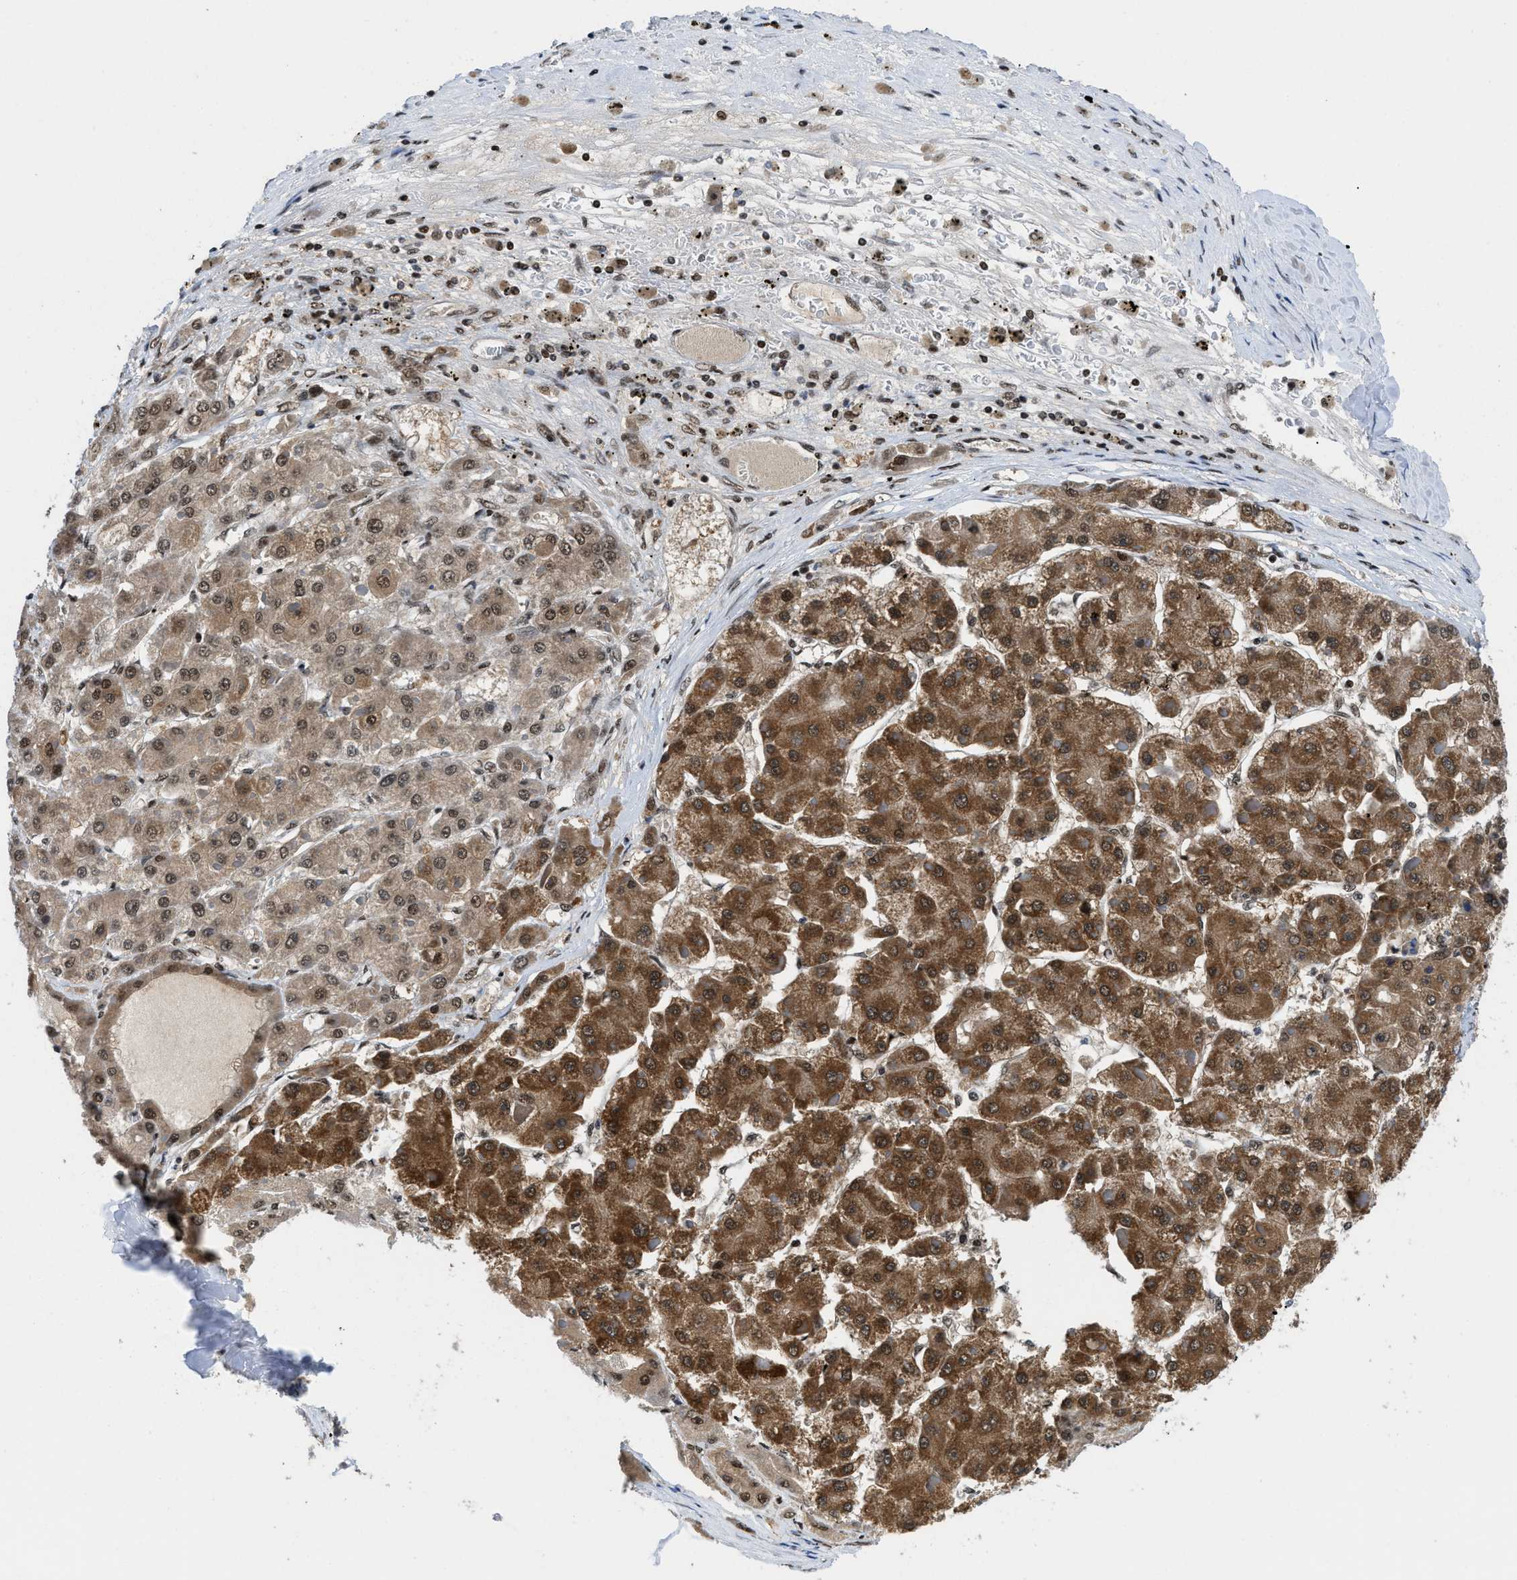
{"staining": {"intensity": "strong", "quantity": ">75%", "location": "cytoplasmic/membranous,nuclear"}, "tissue": "liver cancer", "cell_type": "Tumor cells", "image_type": "cancer", "snomed": [{"axis": "morphology", "description": "Carcinoma, Hepatocellular, NOS"}, {"axis": "topography", "description": "Liver"}], "caption": "There is high levels of strong cytoplasmic/membranous and nuclear positivity in tumor cells of liver hepatocellular carcinoma, as demonstrated by immunohistochemical staining (brown color).", "gene": "SAFB", "patient": {"sex": "female", "age": 73}}